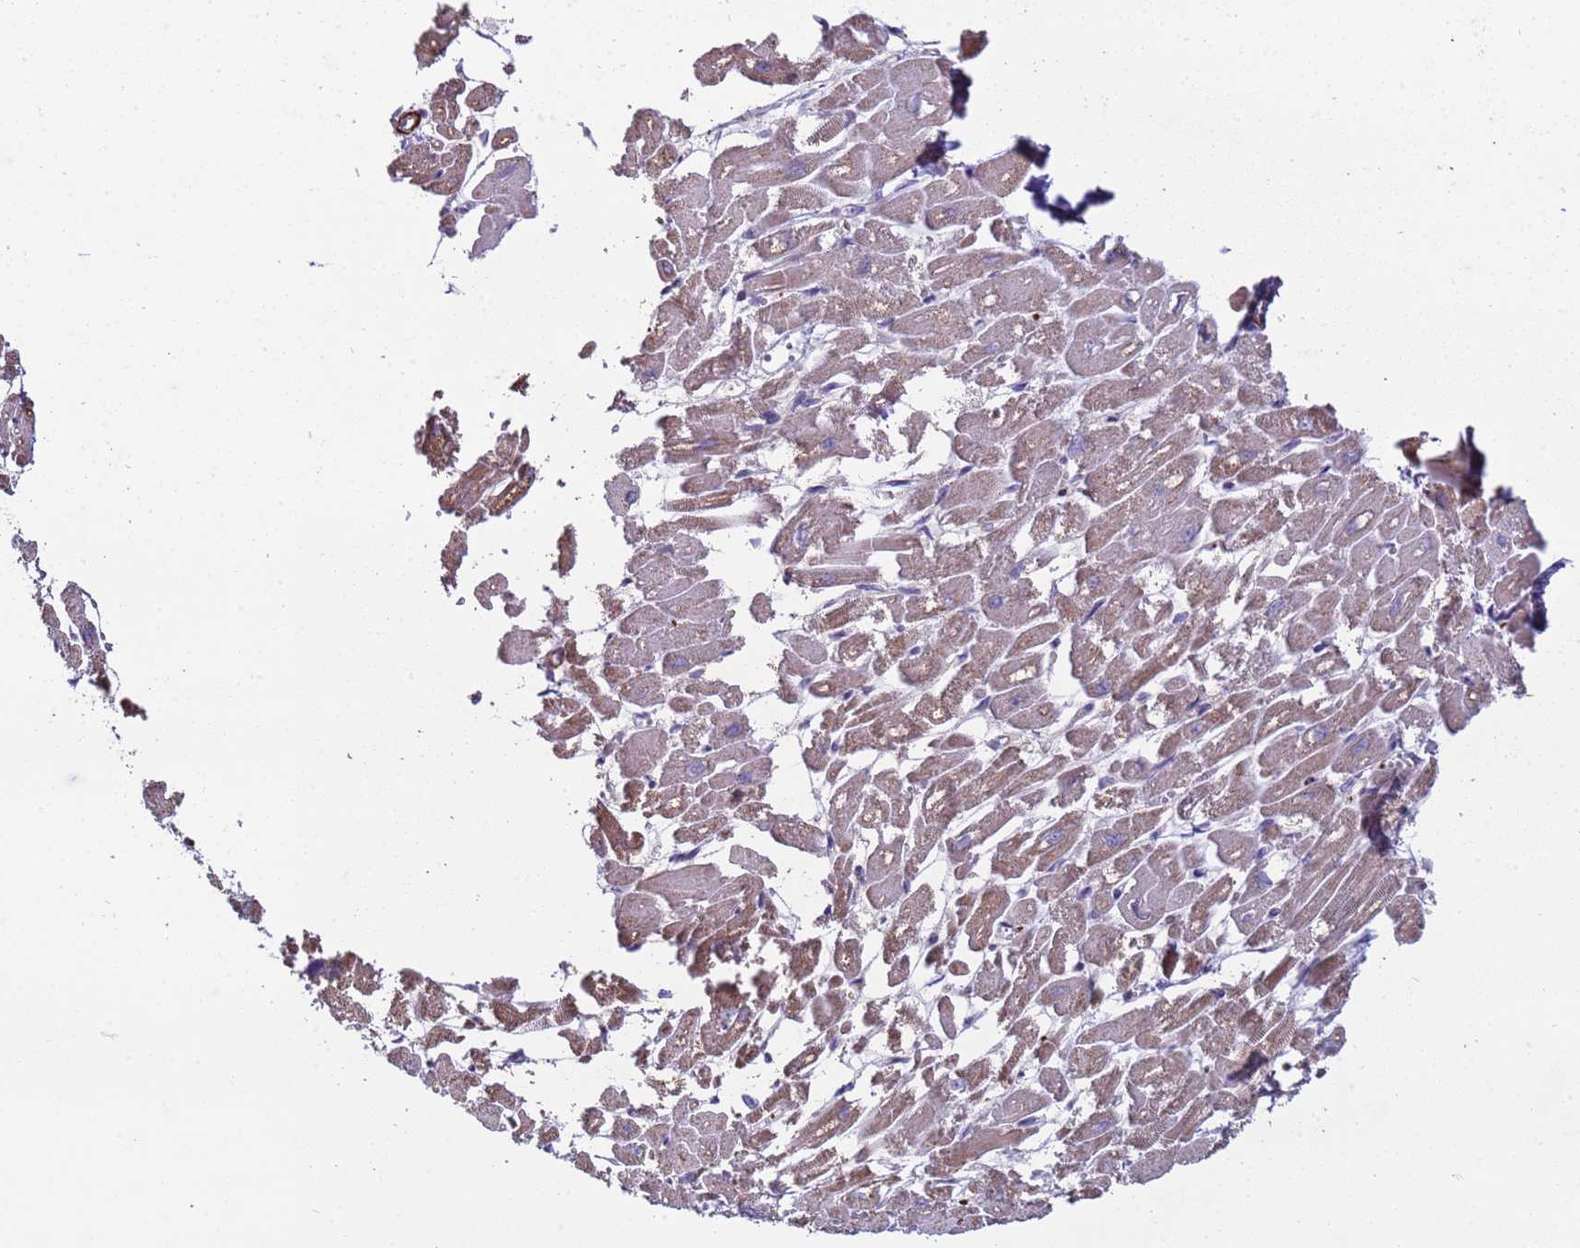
{"staining": {"intensity": "weak", "quantity": "<25%", "location": "cytoplasmic/membranous"}, "tissue": "heart muscle", "cell_type": "Cardiomyocytes", "image_type": "normal", "snomed": [{"axis": "morphology", "description": "Normal tissue, NOS"}, {"axis": "topography", "description": "Heart"}], "caption": "A micrograph of heart muscle stained for a protein exhibits no brown staining in cardiomyocytes. (Brightfield microscopy of DAB immunohistochemistry at high magnification).", "gene": "GEN1", "patient": {"sex": "male", "age": 54}}